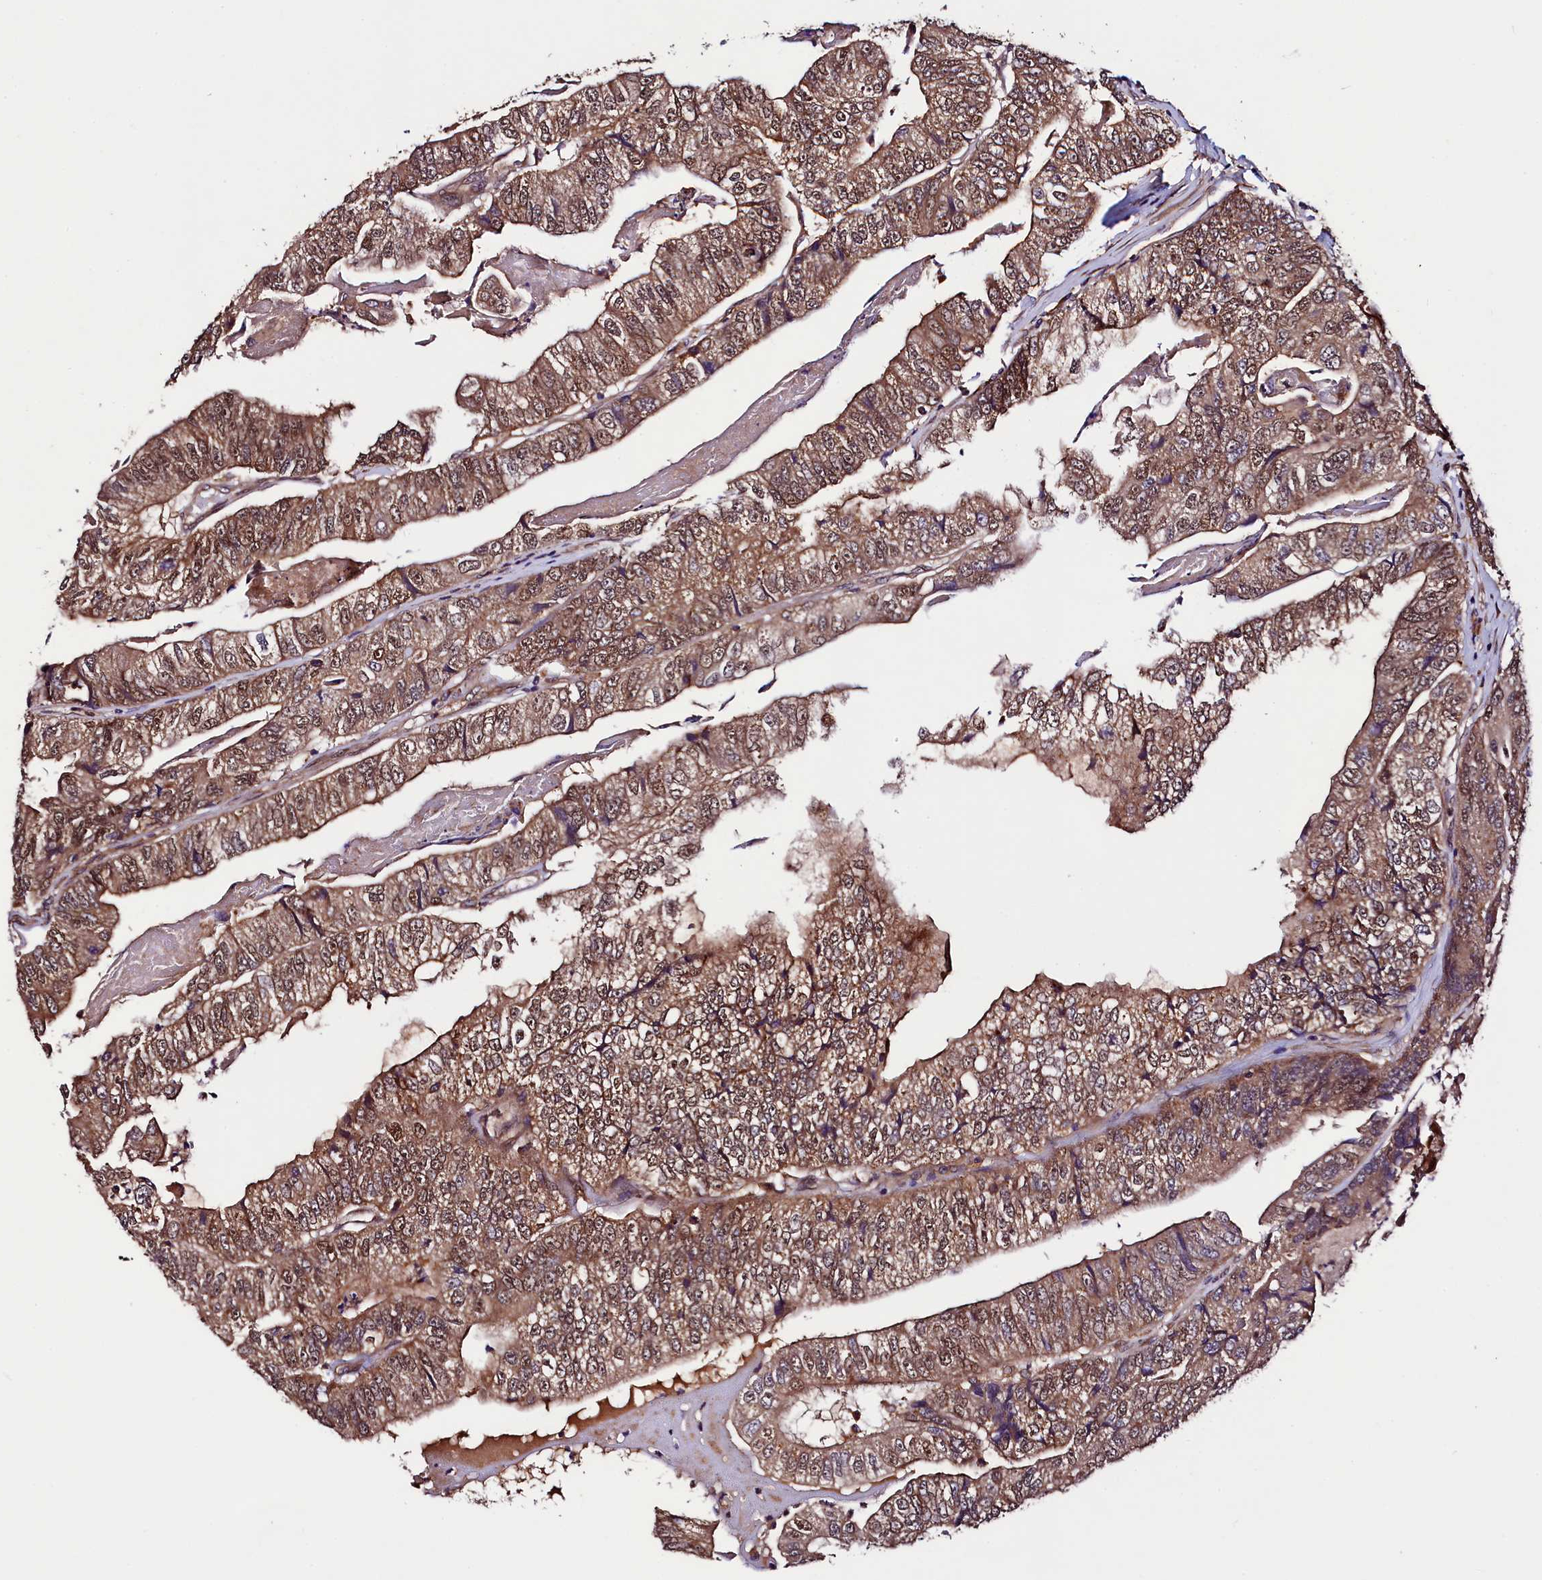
{"staining": {"intensity": "moderate", "quantity": ">75%", "location": "cytoplasmic/membranous,nuclear"}, "tissue": "colorectal cancer", "cell_type": "Tumor cells", "image_type": "cancer", "snomed": [{"axis": "morphology", "description": "Adenocarcinoma, NOS"}, {"axis": "topography", "description": "Colon"}], "caption": "Brown immunohistochemical staining in colorectal cancer displays moderate cytoplasmic/membranous and nuclear expression in about >75% of tumor cells.", "gene": "VPS35", "patient": {"sex": "female", "age": 67}}